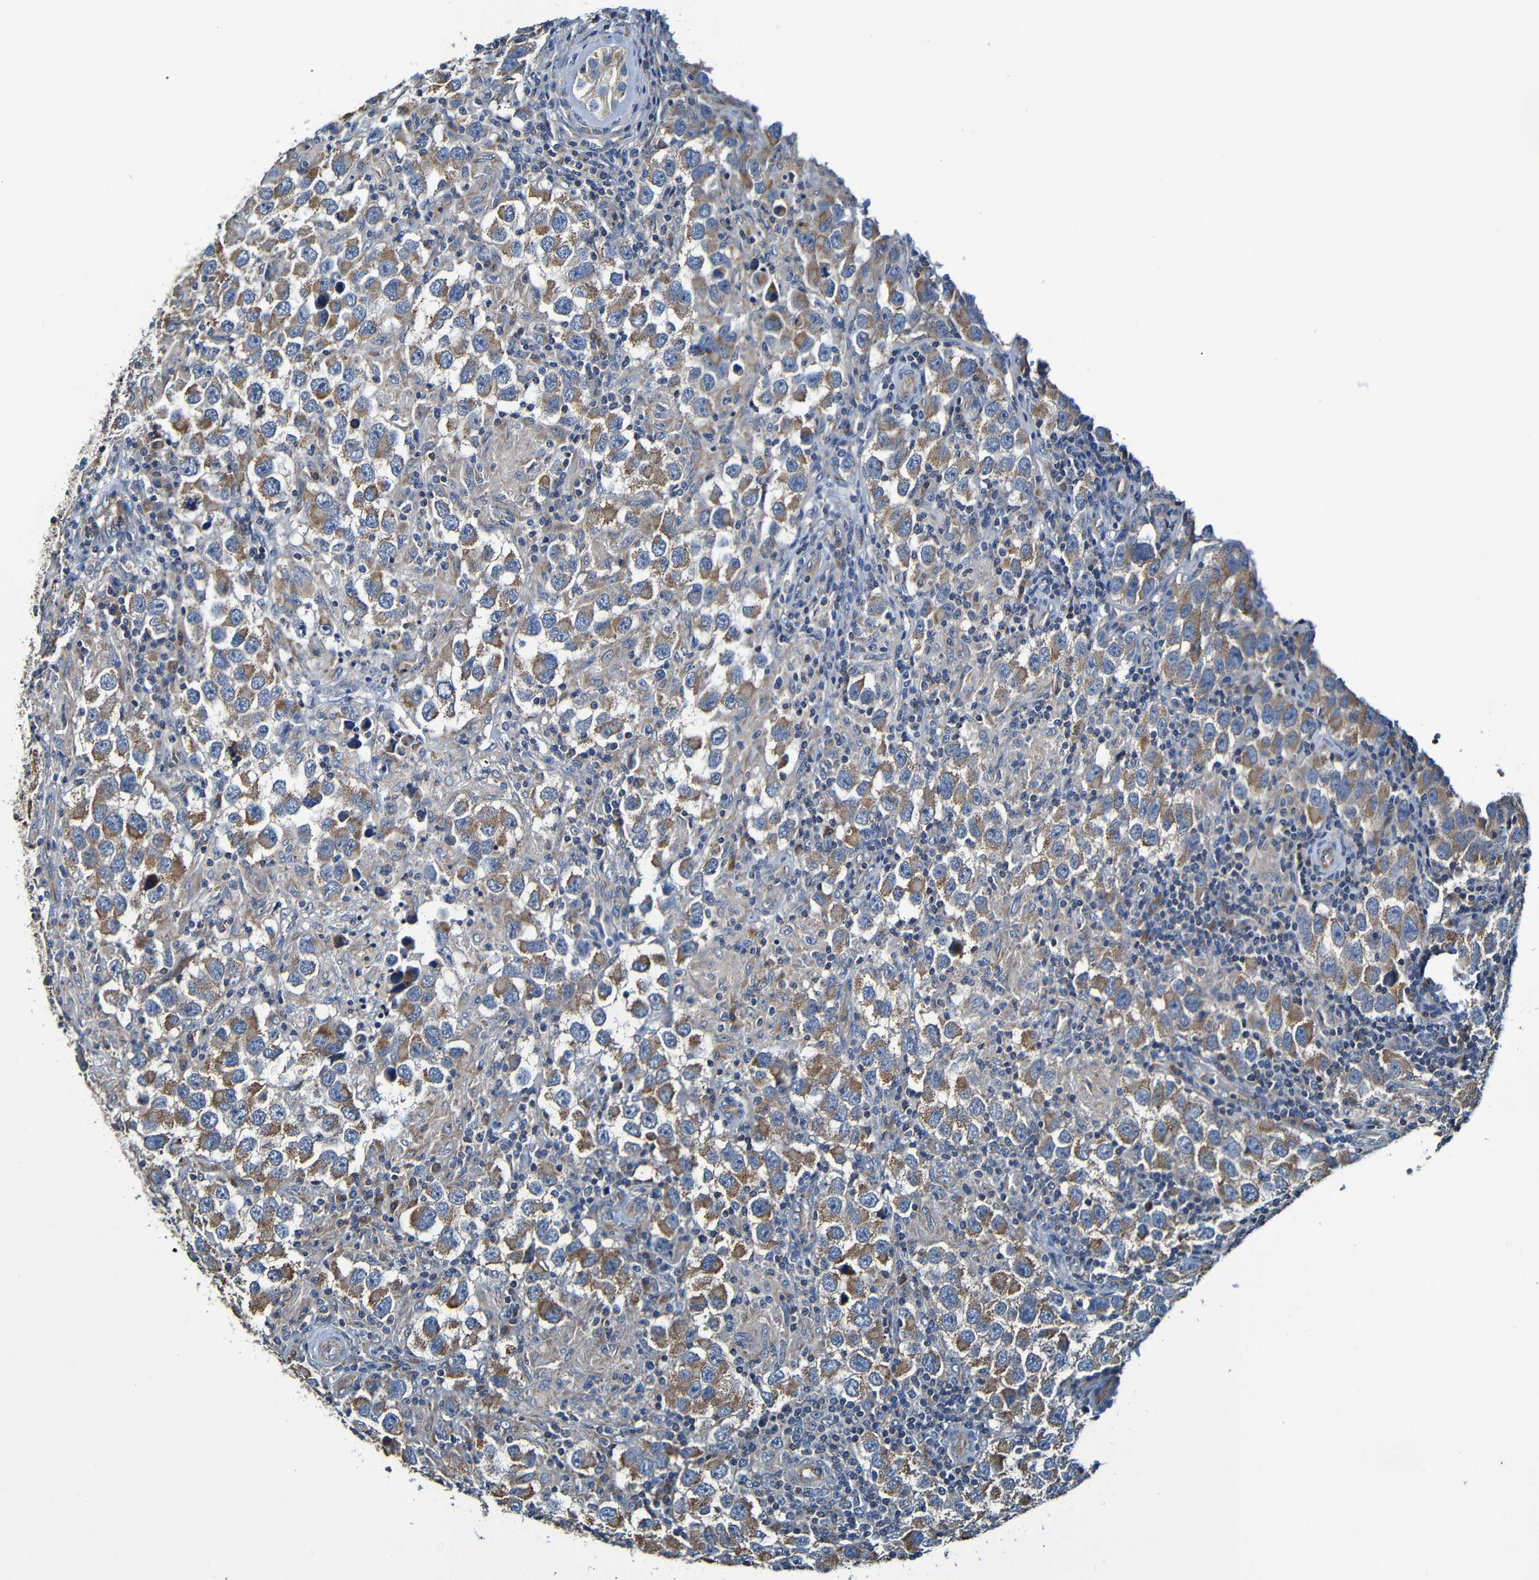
{"staining": {"intensity": "moderate", "quantity": "25%-75%", "location": "cytoplasmic/membranous"}, "tissue": "testis cancer", "cell_type": "Tumor cells", "image_type": "cancer", "snomed": [{"axis": "morphology", "description": "Carcinoma, Embryonal, NOS"}, {"axis": "topography", "description": "Testis"}], "caption": "This is a histology image of IHC staining of testis cancer (embryonal carcinoma), which shows moderate staining in the cytoplasmic/membranous of tumor cells.", "gene": "ADAM15", "patient": {"sex": "male", "age": 21}}